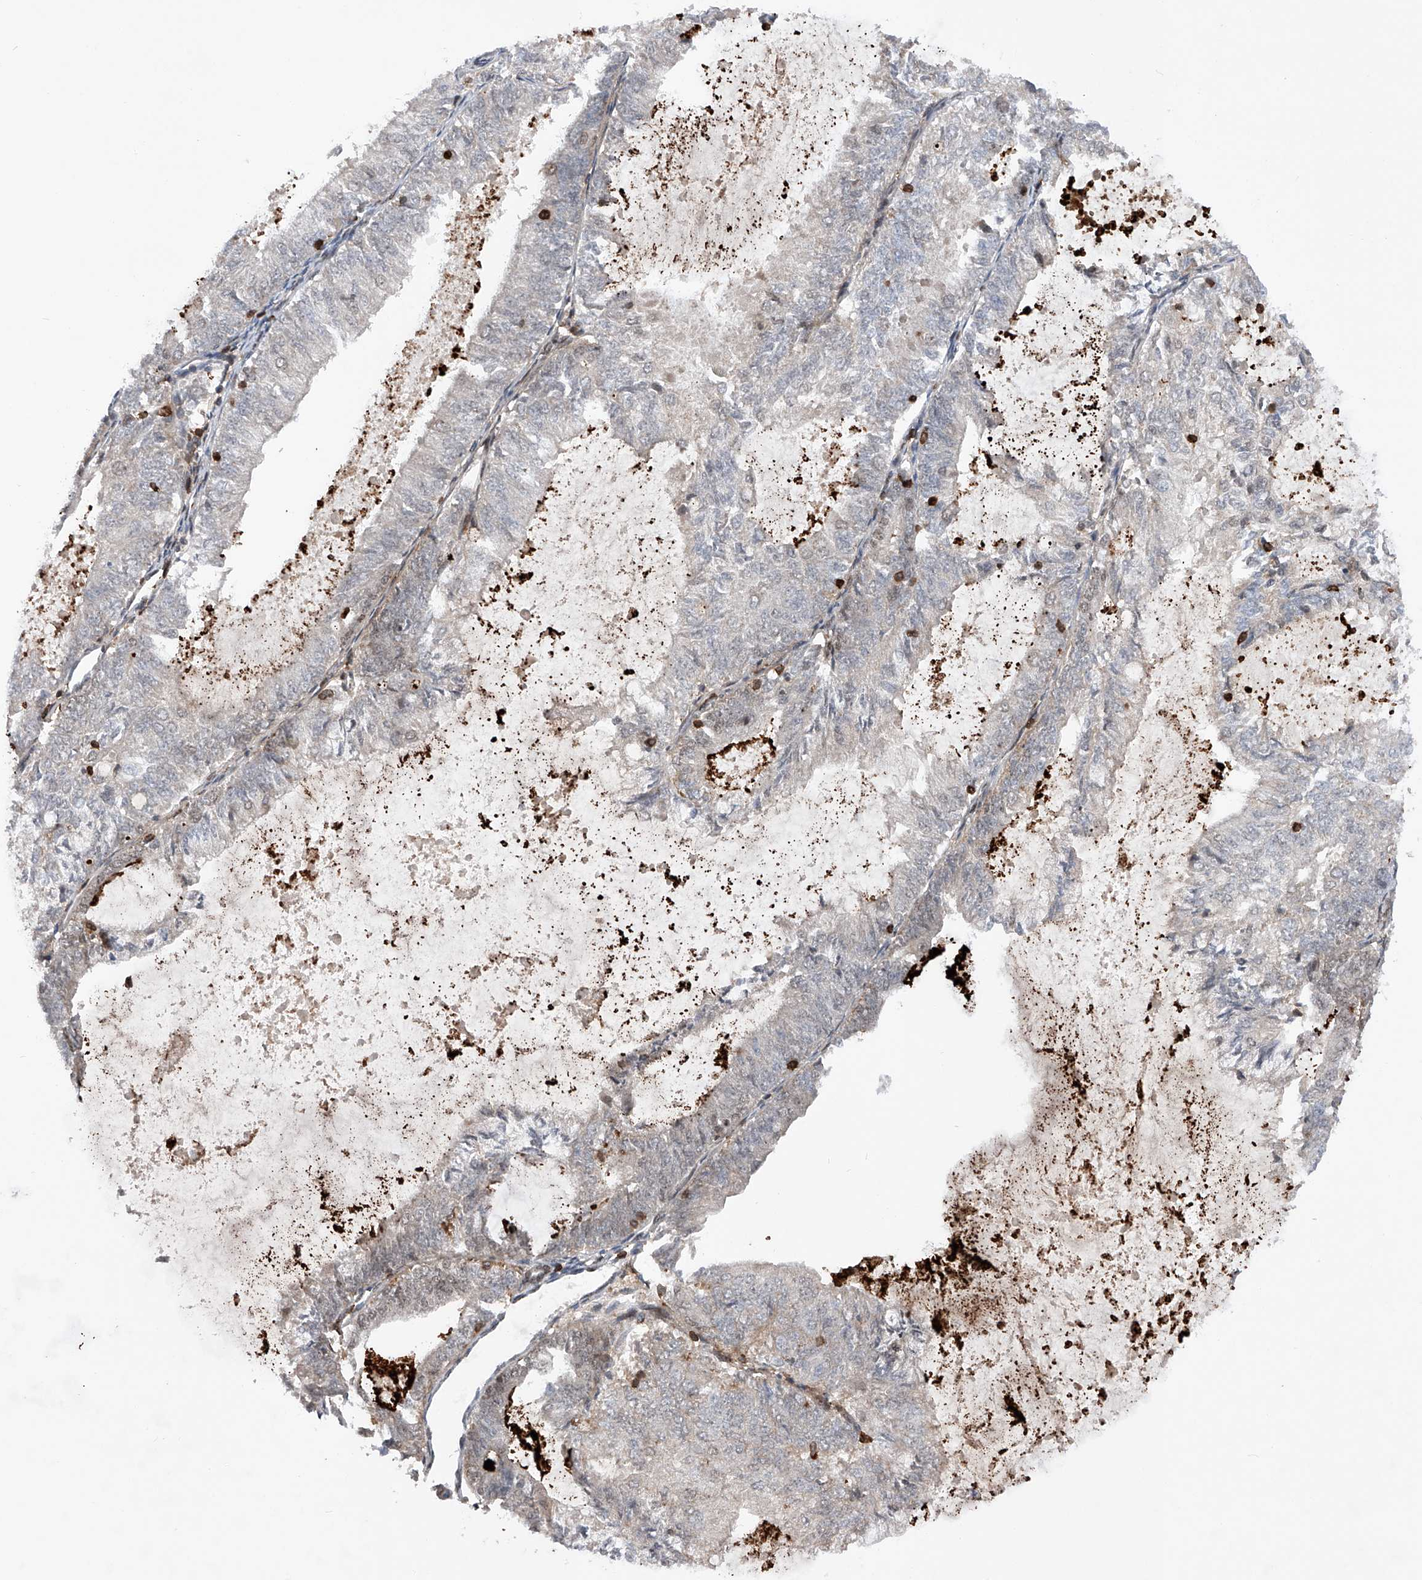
{"staining": {"intensity": "weak", "quantity": "25%-75%", "location": "cytoplasmic/membranous"}, "tissue": "endometrial cancer", "cell_type": "Tumor cells", "image_type": "cancer", "snomed": [{"axis": "morphology", "description": "Adenocarcinoma, NOS"}, {"axis": "topography", "description": "Endometrium"}], "caption": "There is low levels of weak cytoplasmic/membranous positivity in tumor cells of adenocarcinoma (endometrial), as demonstrated by immunohistochemical staining (brown color).", "gene": "ZNF280D", "patient": {"sex": "female", "age": 57}}